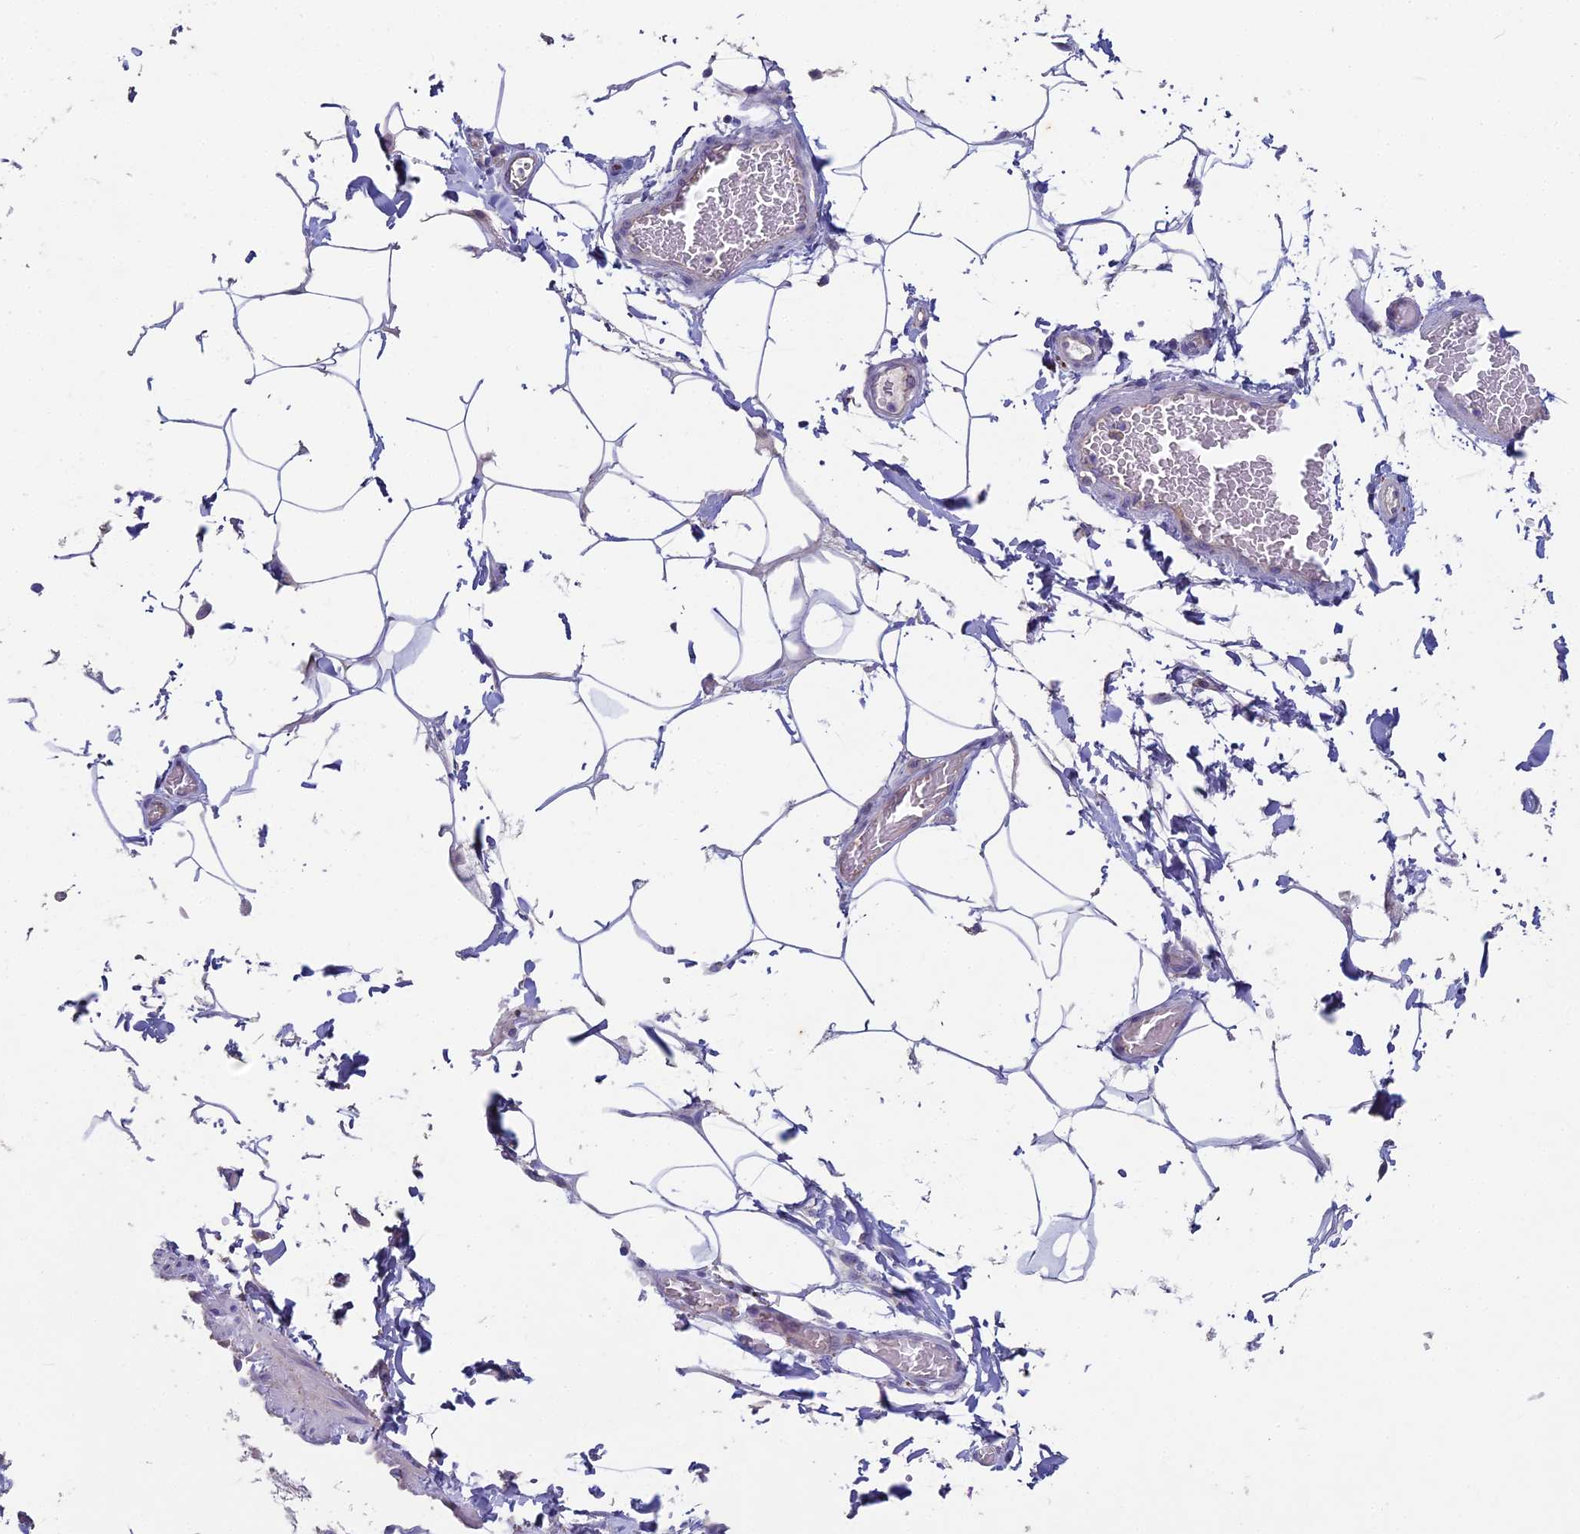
{"staining": {"intensity": "negative", "quantity": "none", "location": "none"}, "tissue": "adipose tissue", "cell_type": "Adipocytes", "image_type": "normal", "snomed": [{"axis": "morphology", "description": "Normal tissue, NOS"}, {"axis": "topography", "description": "Soft tissue"}, {"axis": "topography", "description": "Adipose tissue"}, {"axis": "topography", "description": "Vascular tissue"}, {"axis": "topography", "description": "Peripheral nerve tissue"}], "caption": "DAB immunohistochemical staining of benign human adipose tissue reveals no significant positivity in adipocytes.", "gene": "NCAM1", "patient": {"sex": "male", "age": 46}}